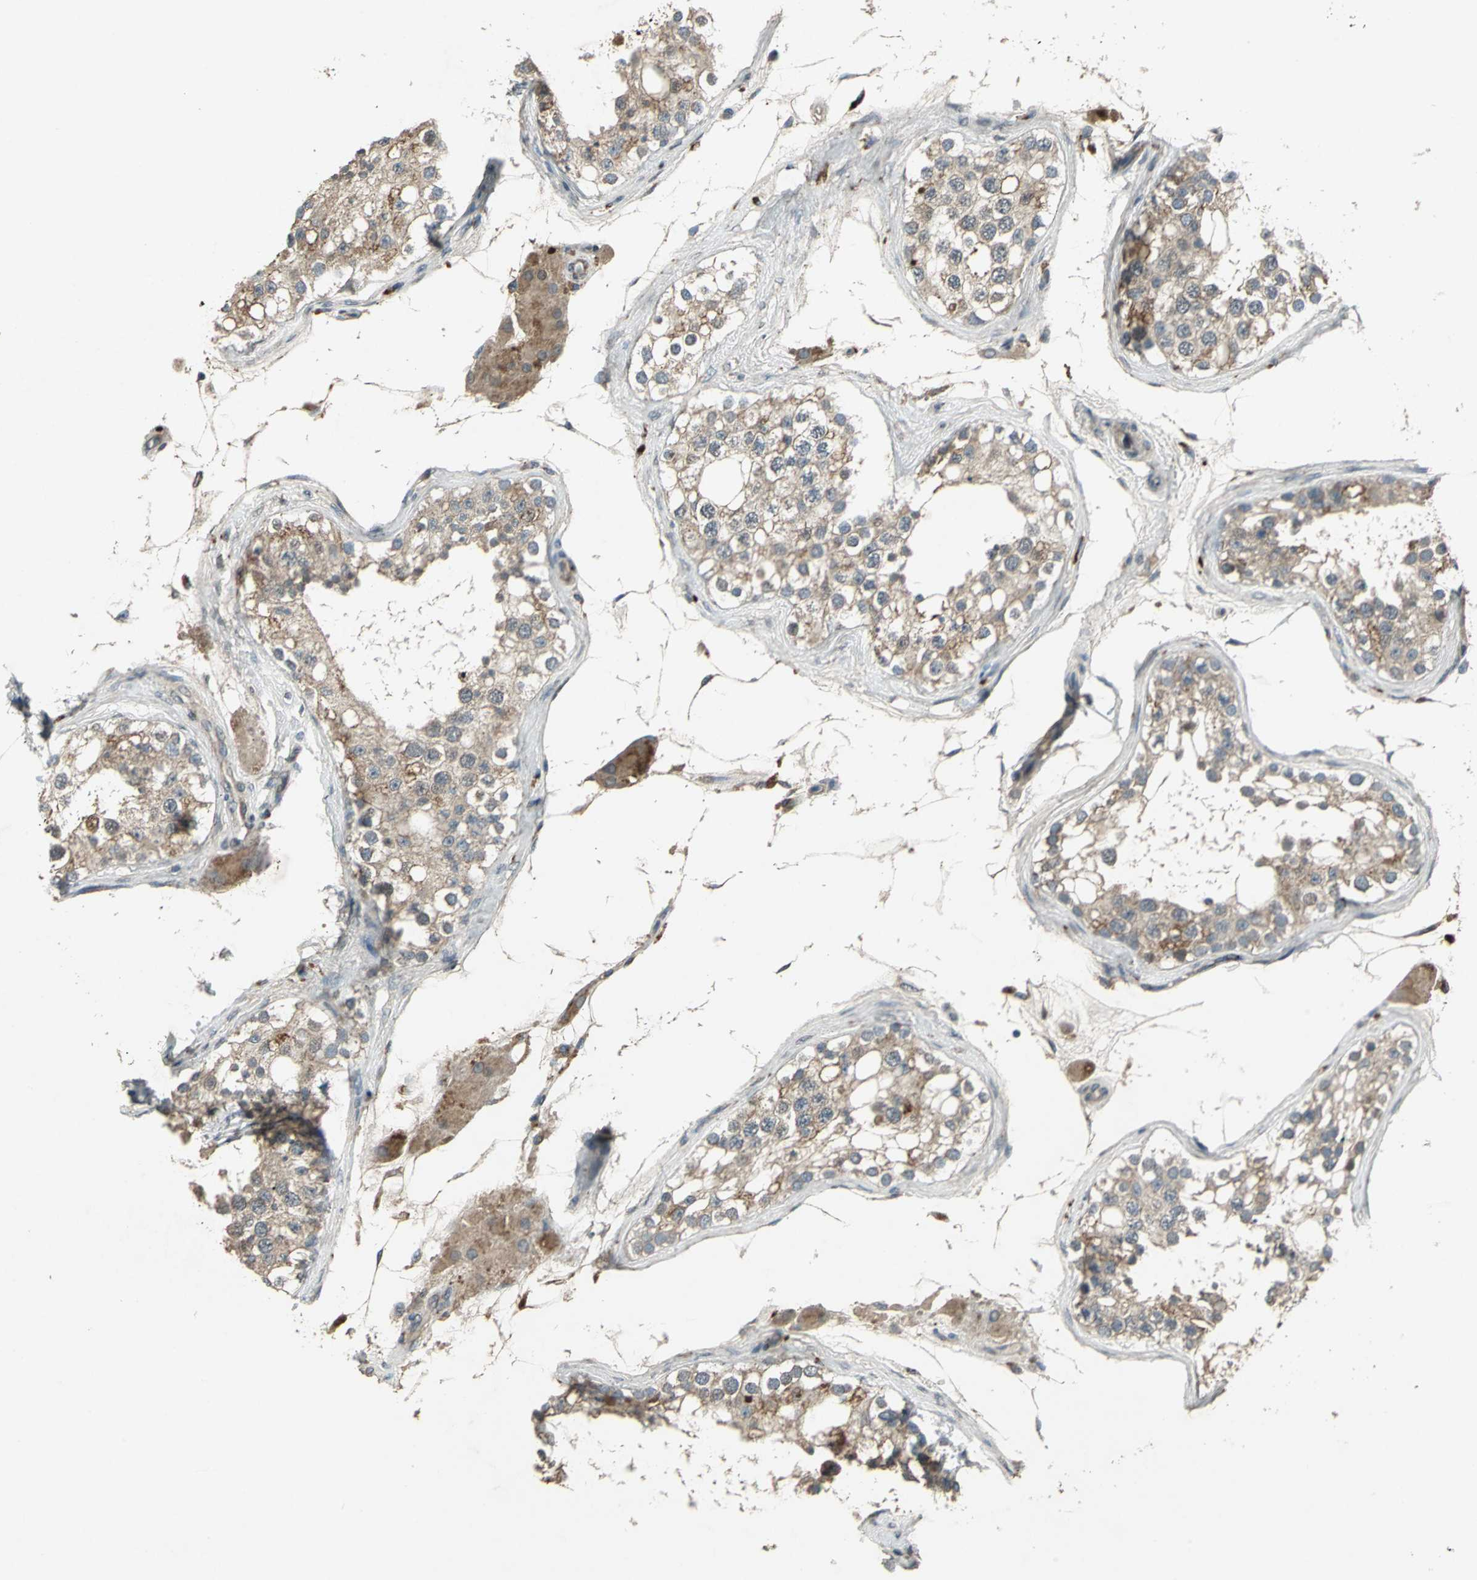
{"staining": {"intensity": "weak", "quantity": ">75%", "location": "cytoplasmic/membranous"}, "tissue": "testis", "cell_type": "Cells in seminiferous ducts", "image_type": "normal", "snomed": [{"axis": "morphology", "description": "Normal tissue, NOS"}, {"axis": "topography", "description": "Testis"}], "caption": "Protein staining of normal testis demonstrates weak cytoplasmic/membranous staining in approximately >75% of cells in seminiferous ducts.", "gene": "SEPTIN4", "patient": {"sex": "male", "age": 68}}